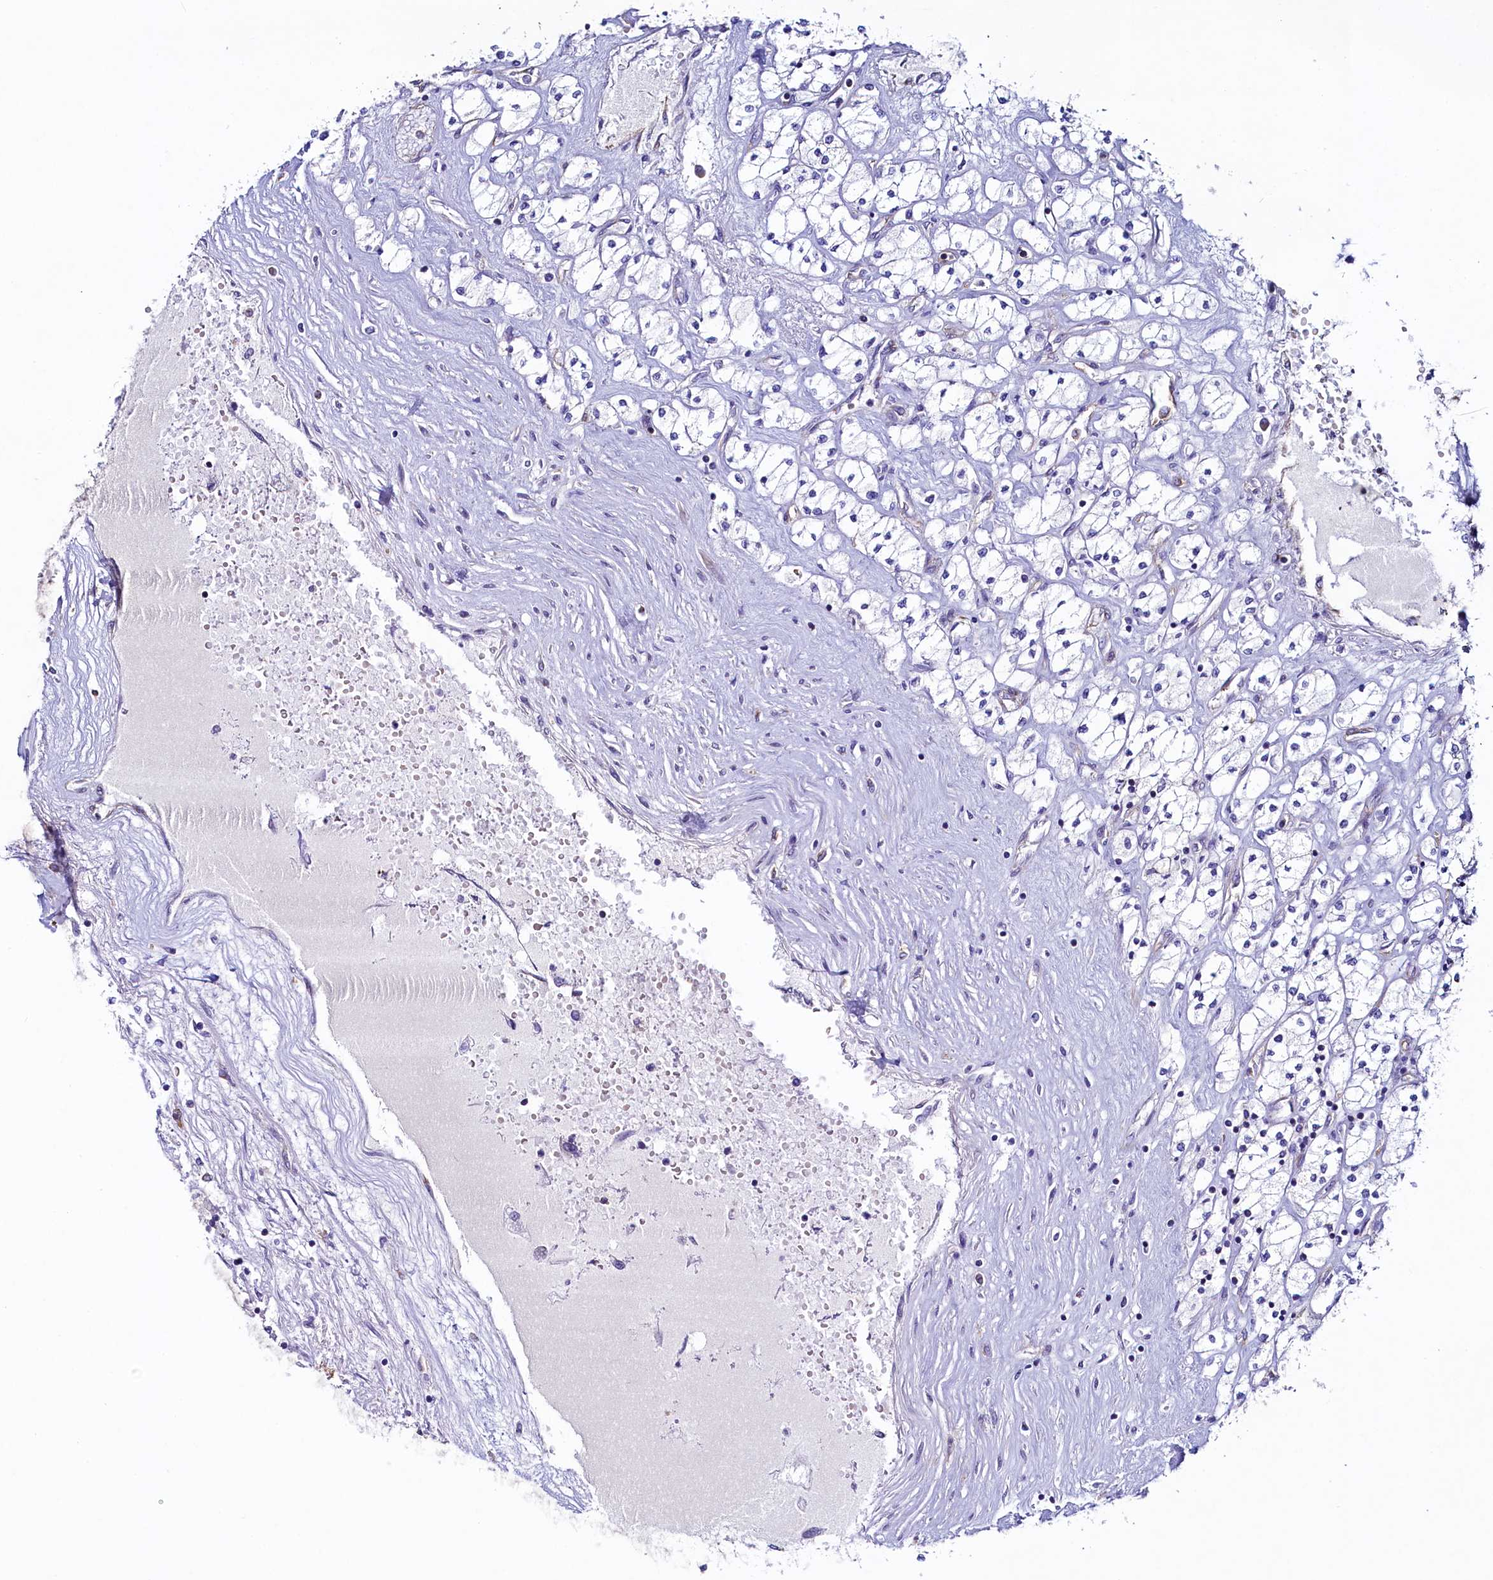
{"staining": {"intensity": "negative", "quantity": "none", "location": "none"}, "tissue": "renal cancer", "cell_type": "Tumor cells", "image_type": "cancer", "snomed": [{"axis": "morphology", "description": "Adenocarcinoma, NOS"}, {"axis": "topography", "description": "Kidney"}], "caption": "There is no significant positivity in tumor cells of renal cancer.", "gene": "GPR21", "patient": {"sex": "male", "age": 80}}